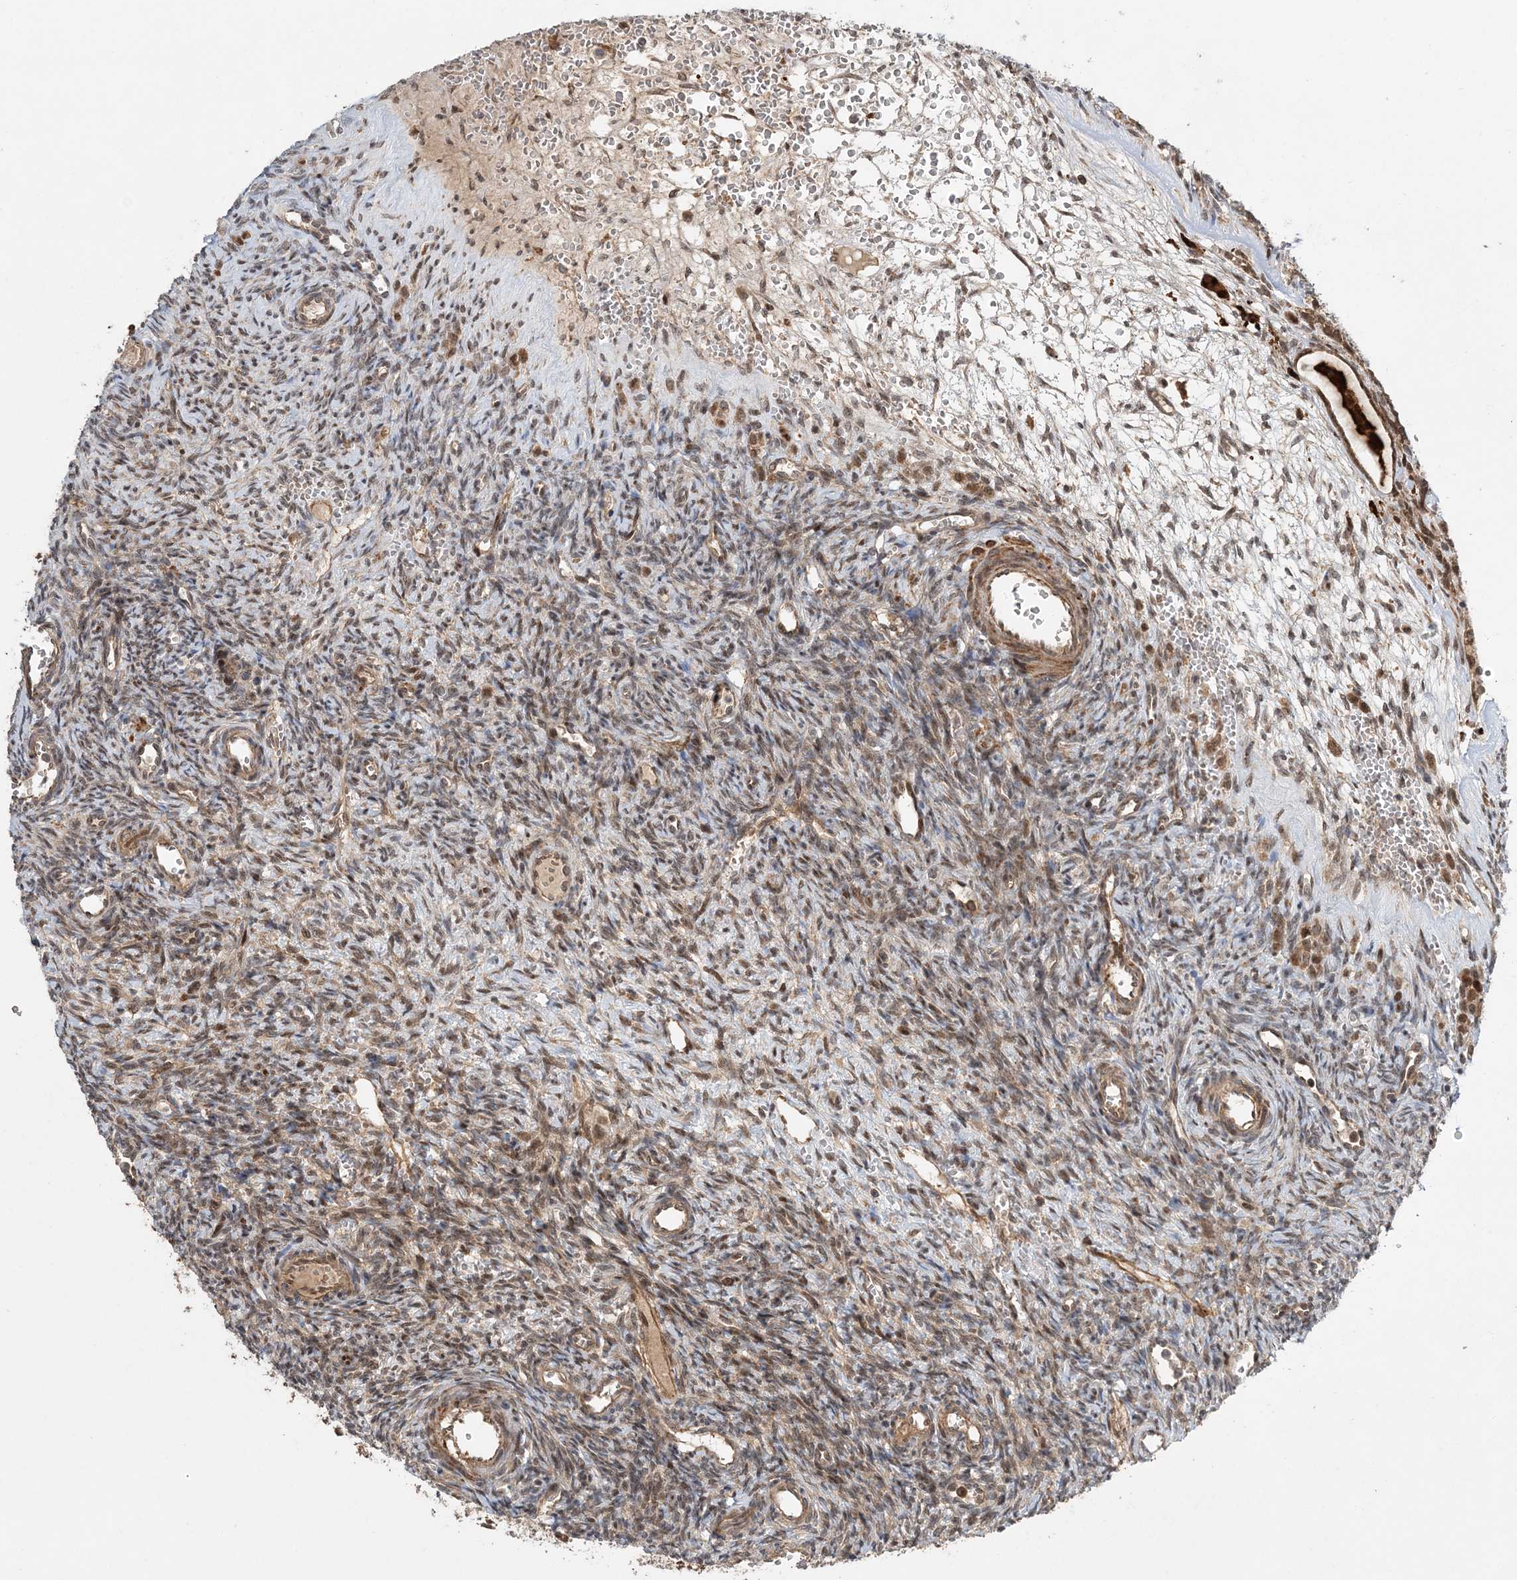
{"staining": {"intensity": "moderate", "quantity": ">75%", "location": "nuclear"}, "tissue": "ovary", "cell_type": "Ovarian stroma cells", "image_type": "normal", "snomed": [{"axis": "morphology", "description": "Normal tissue, NOS"}, {"axis": "topography", "description": "Ovary"}], "caption": "Moderate nuclear protein positivity is identified in approximately >75% of ovarian stroma cells in ovary.", "gene": "UBTD2", "patient": {"sex": "female", "age": 39}}